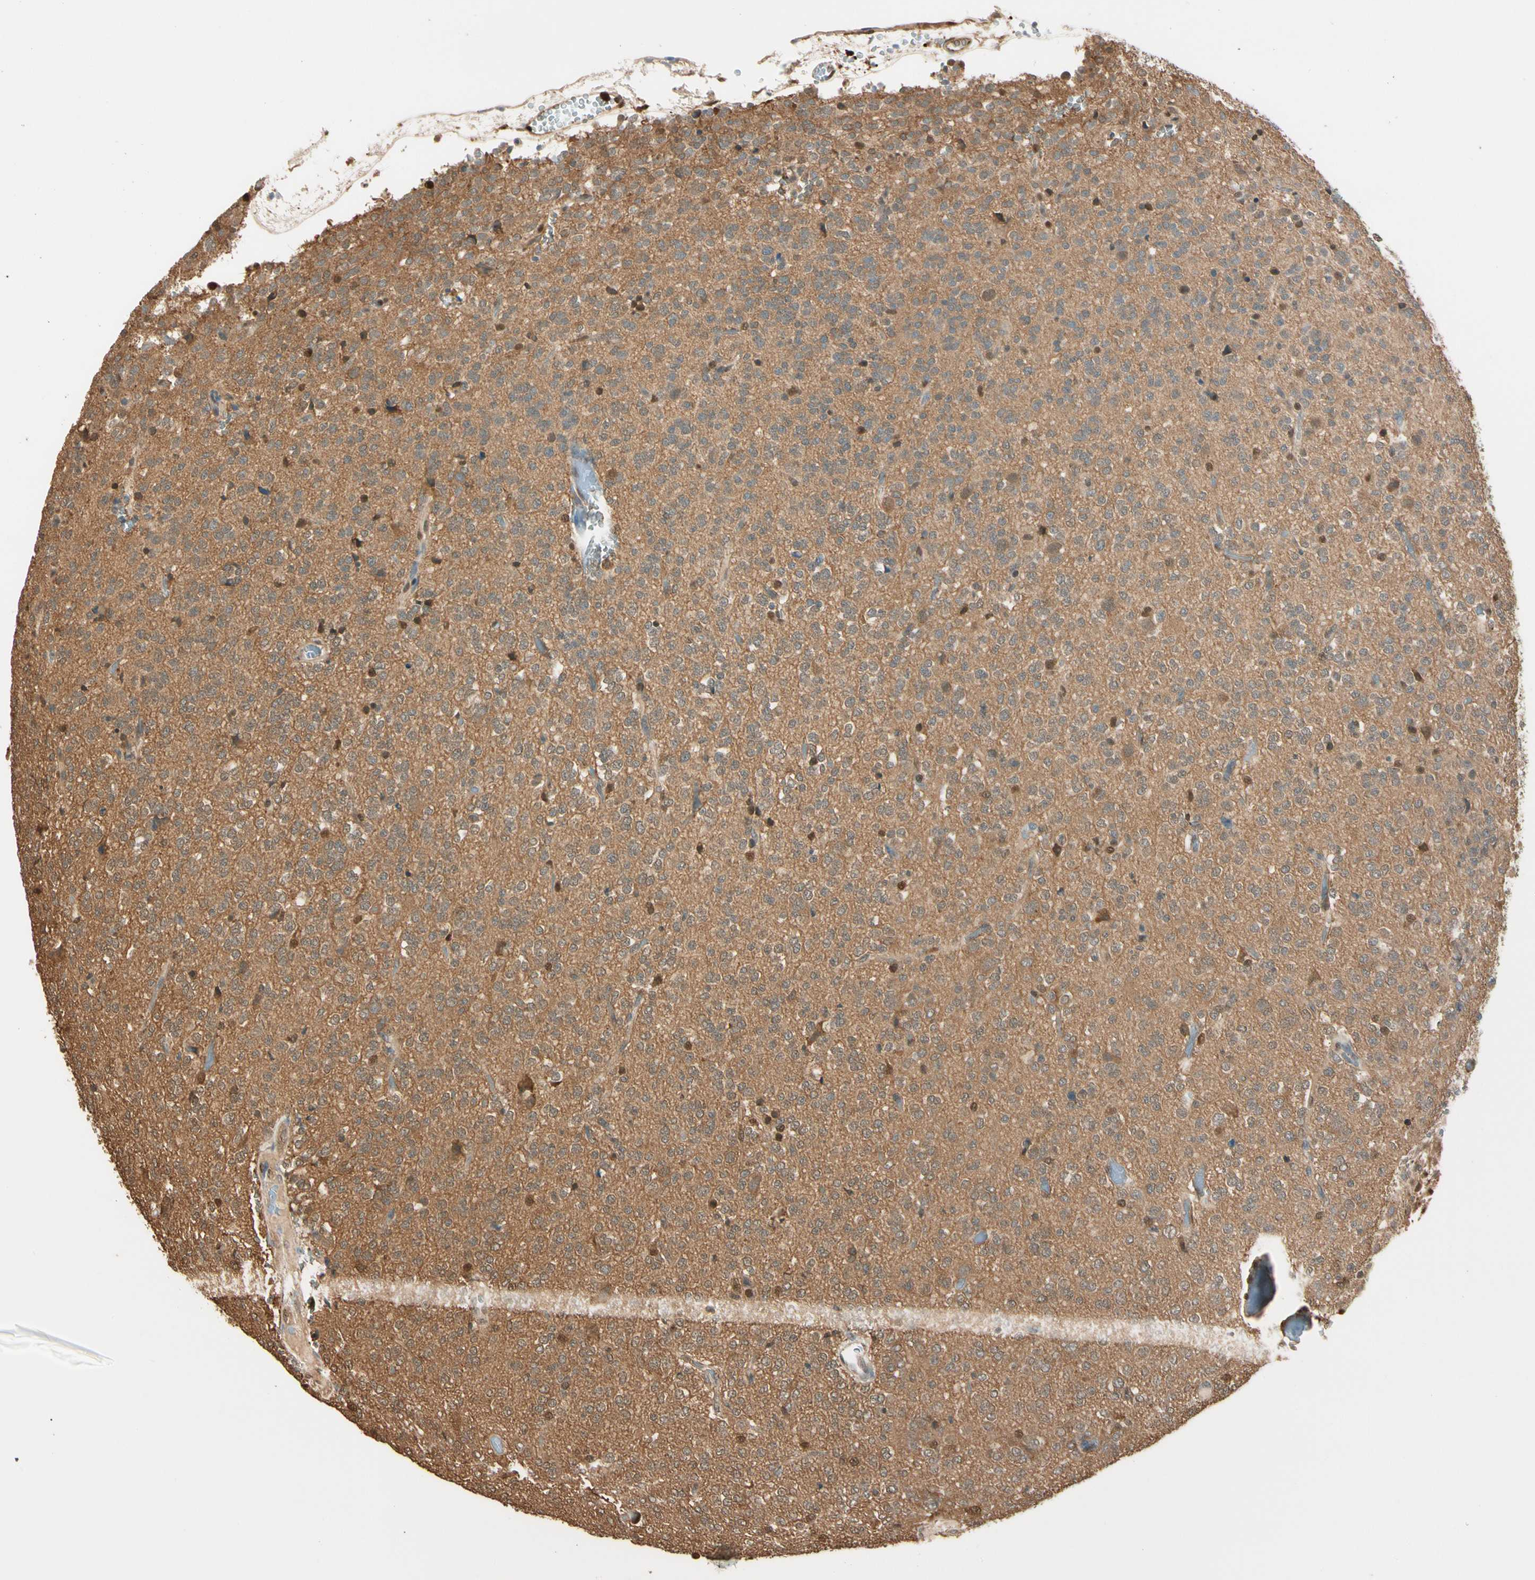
{"staining": {"intensity": "moderate", "quantity": ">75%", "location": "cytoplasmic/membranous"}, "tissue": "glioma", "cell_type": "Tumor cells", "image_type": "cancer", "snomed": [{"axis": "morphology", "description": "Glioma, malignant, Low grade"}, {"axis": "topography", "description": "Brain"}], "caption": "Immunohistochemical staining of human malignant glioma (low-grade) demonstrates medium levels of moderate cytoplasmic/membranous positivity in about >75% of tumor cells.", "gene": "PNCK", "patient": {"sex": "male", "age": 38}}